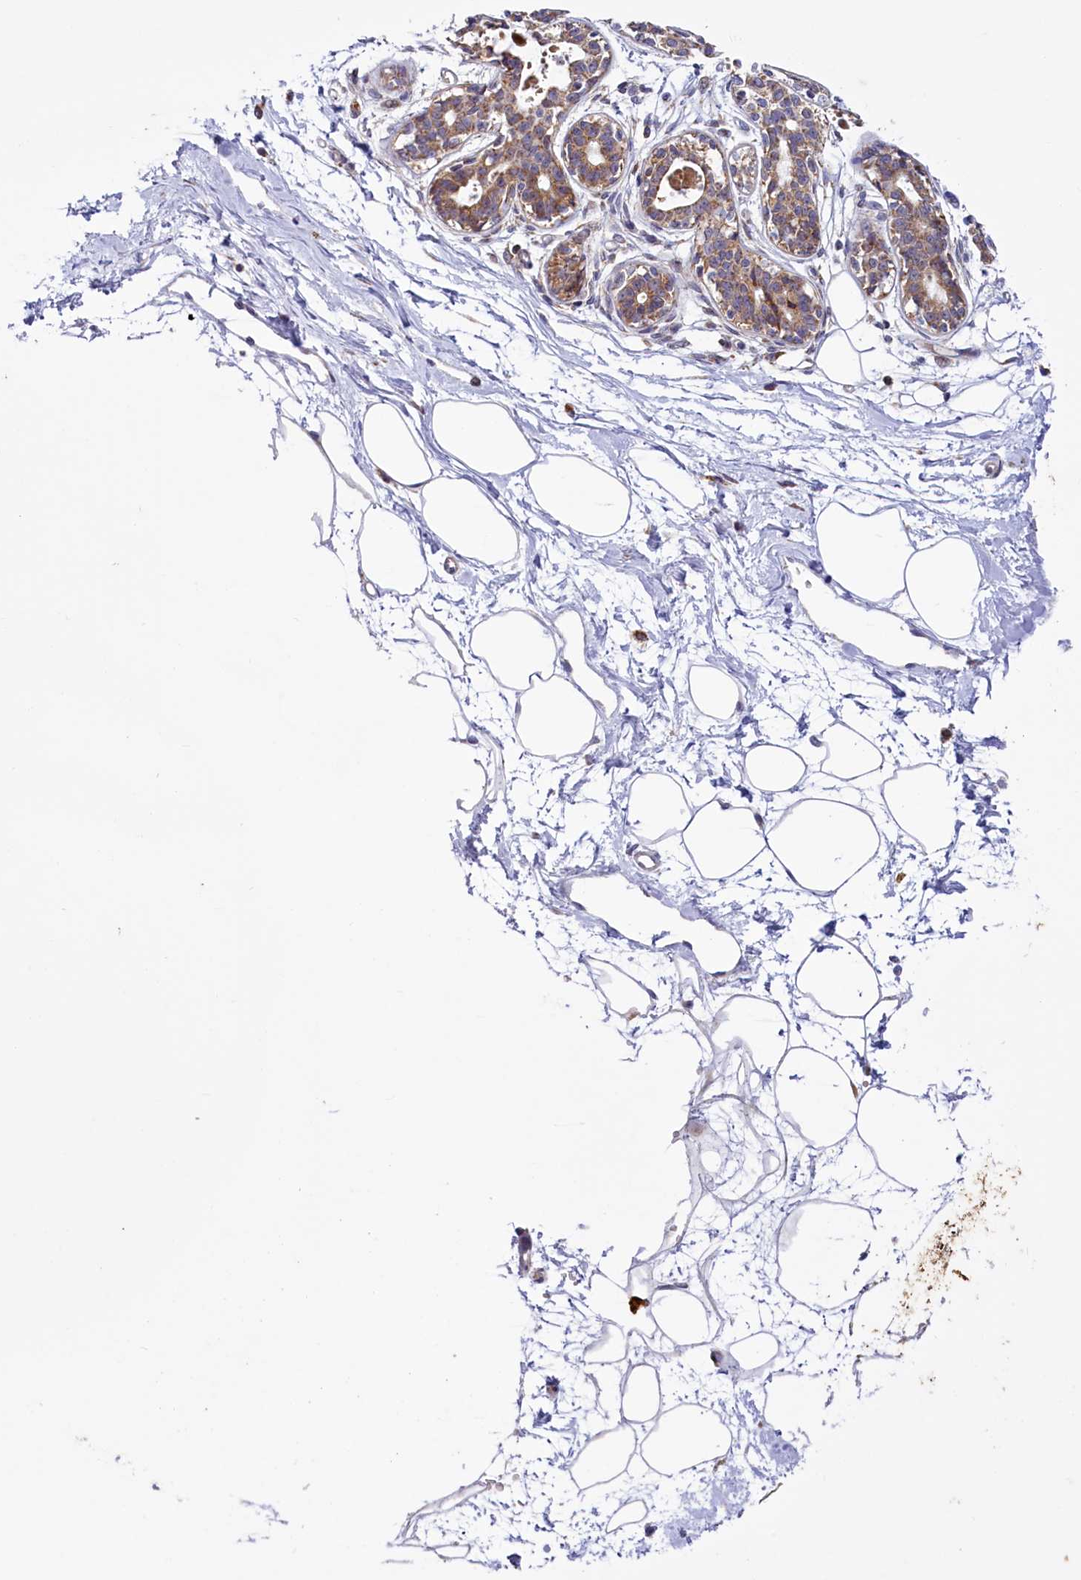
{"staining": {"intensity": "negative", "quantity": "none", "location": "none"}, "tissue": "breast", "cell_type": "Adipocytes", "image_type": "normal", "snomed": [{"axis": "morphology", "description": "Normal tissue, NOS"}, {"axis": "topography", "description": "Breast"}], "caption": "DAB (3,3'-diaminobenzidine) immunohistochemical staining of normal breast exhibits no significant positivity in adipocytes.", "gene": "DYNC2H1", "patient": {"sex": "female", "age": 45}}